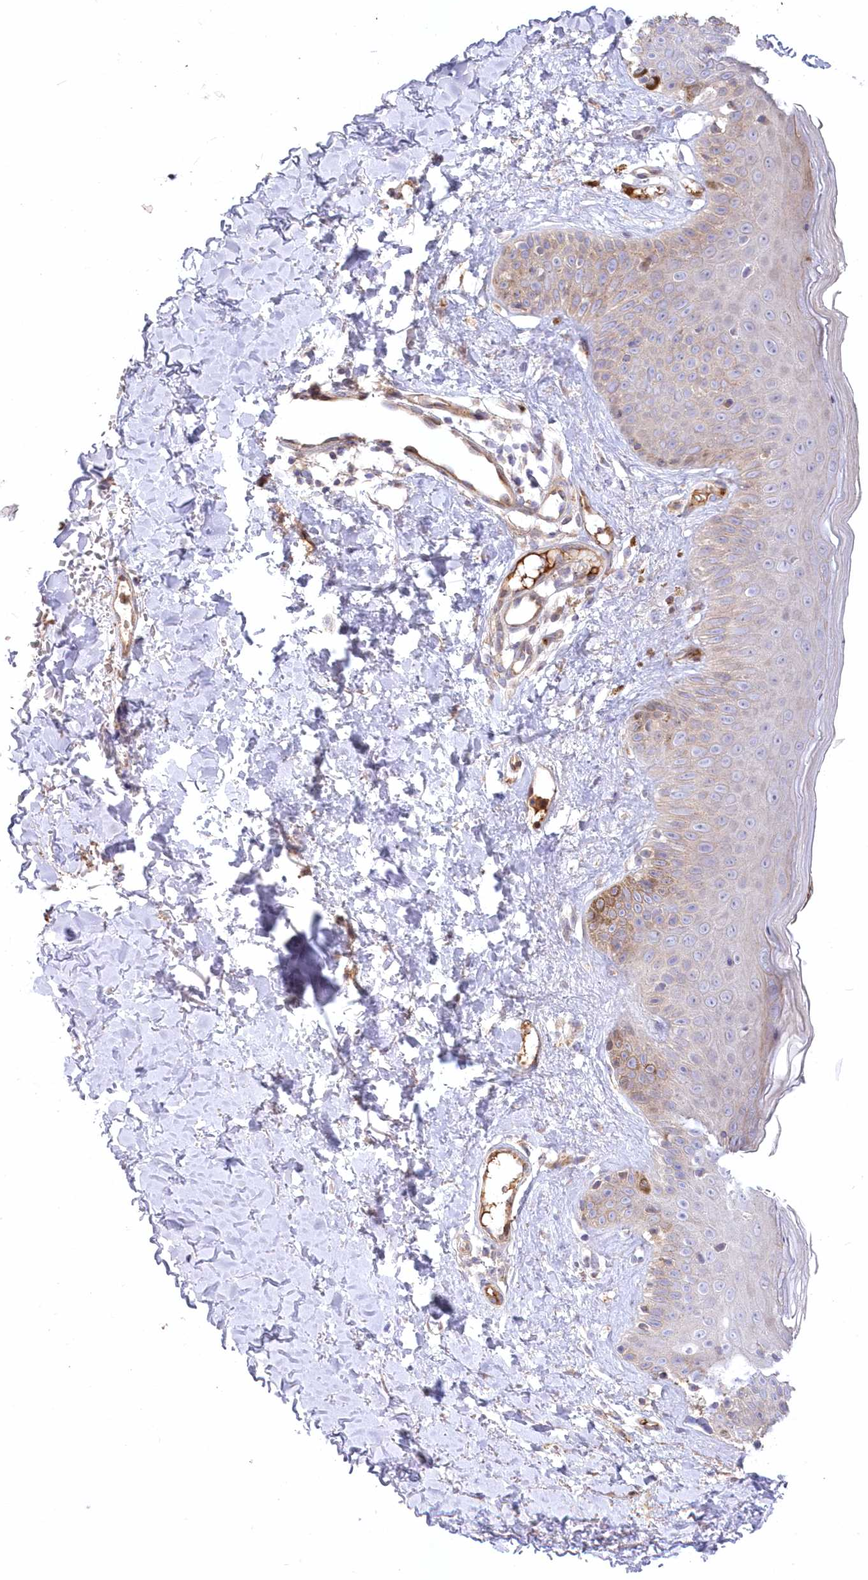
{"staining": {"intensity": "negative", "quantity": "none", "location": "none"}, "tissue": "skin", "cell_type": "Fibroblasts", "image_type": "normal", "snomed": [{"axis": "morphology", "description": "Normal tissue, NOS"}, {"axis": "topography", "description": "Skin"}], "caption": "Immunohistochemistry of normal human skin shows no expression in fibroblasts.", "gene": "WBP1L", "patient": {"sex": "male", "age": 52}}